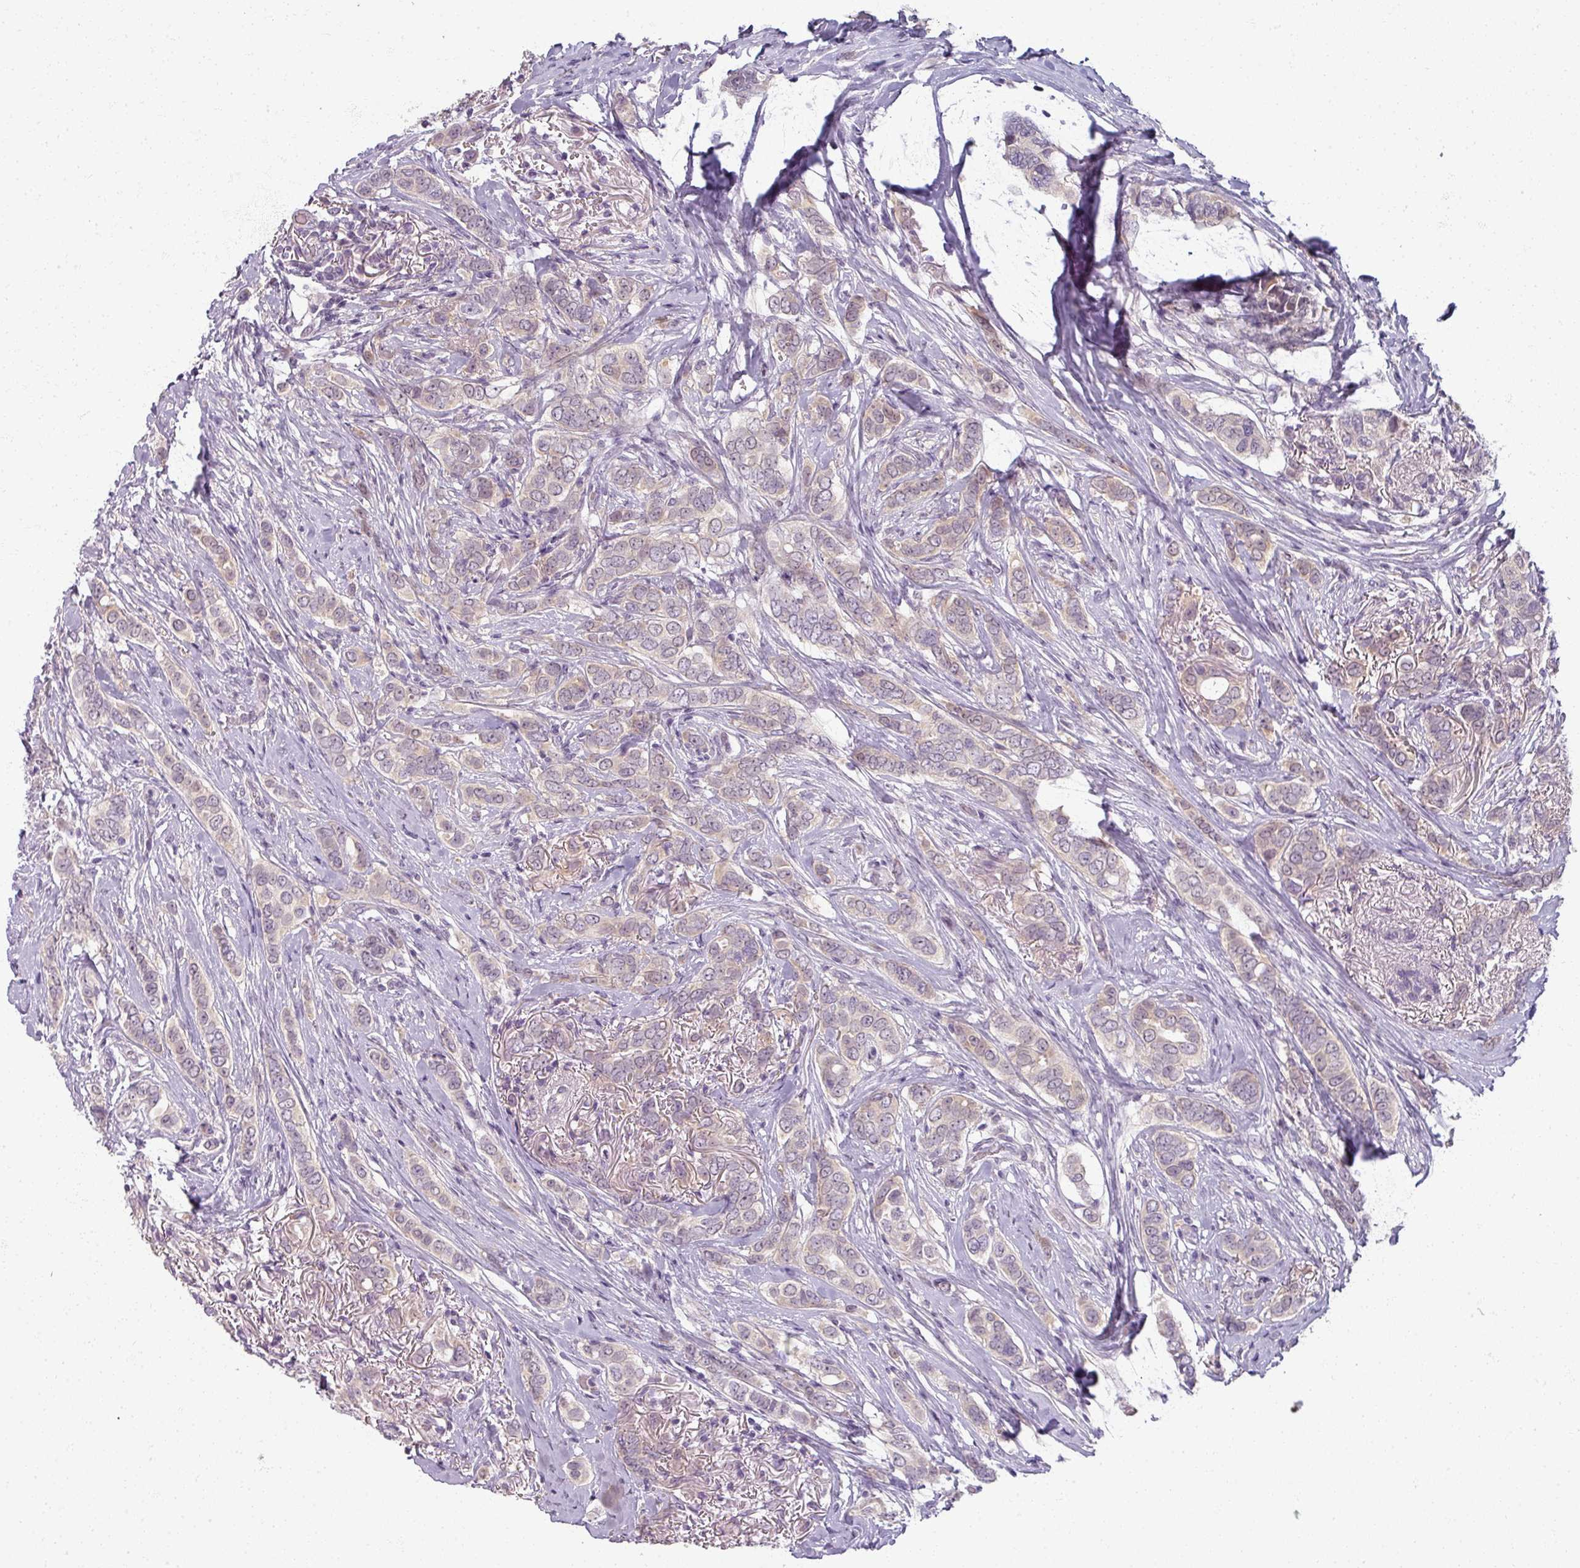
{"staining": {"intensity": "weak", "quantity": "<25%", "location": "cytoplasmic/membranous"}, "tissue": "breast cancer", "cell_type": "Tumor cells", "image_type": "cancer", "snomed": [{"axis": "morphology", "description": "Lobular carcinoma"}, {"axis": "topography", "description": "Breast"}], "caption": "Breast cancer was stained to show a protein in brown. There is no significant positivity in tumor cells. The staining is performed using DAB brown chromogen with nuclei counter-stained in using hematoxylin.", "gene": "MYMK", "patient": {"sex": "female", "age": 51}}